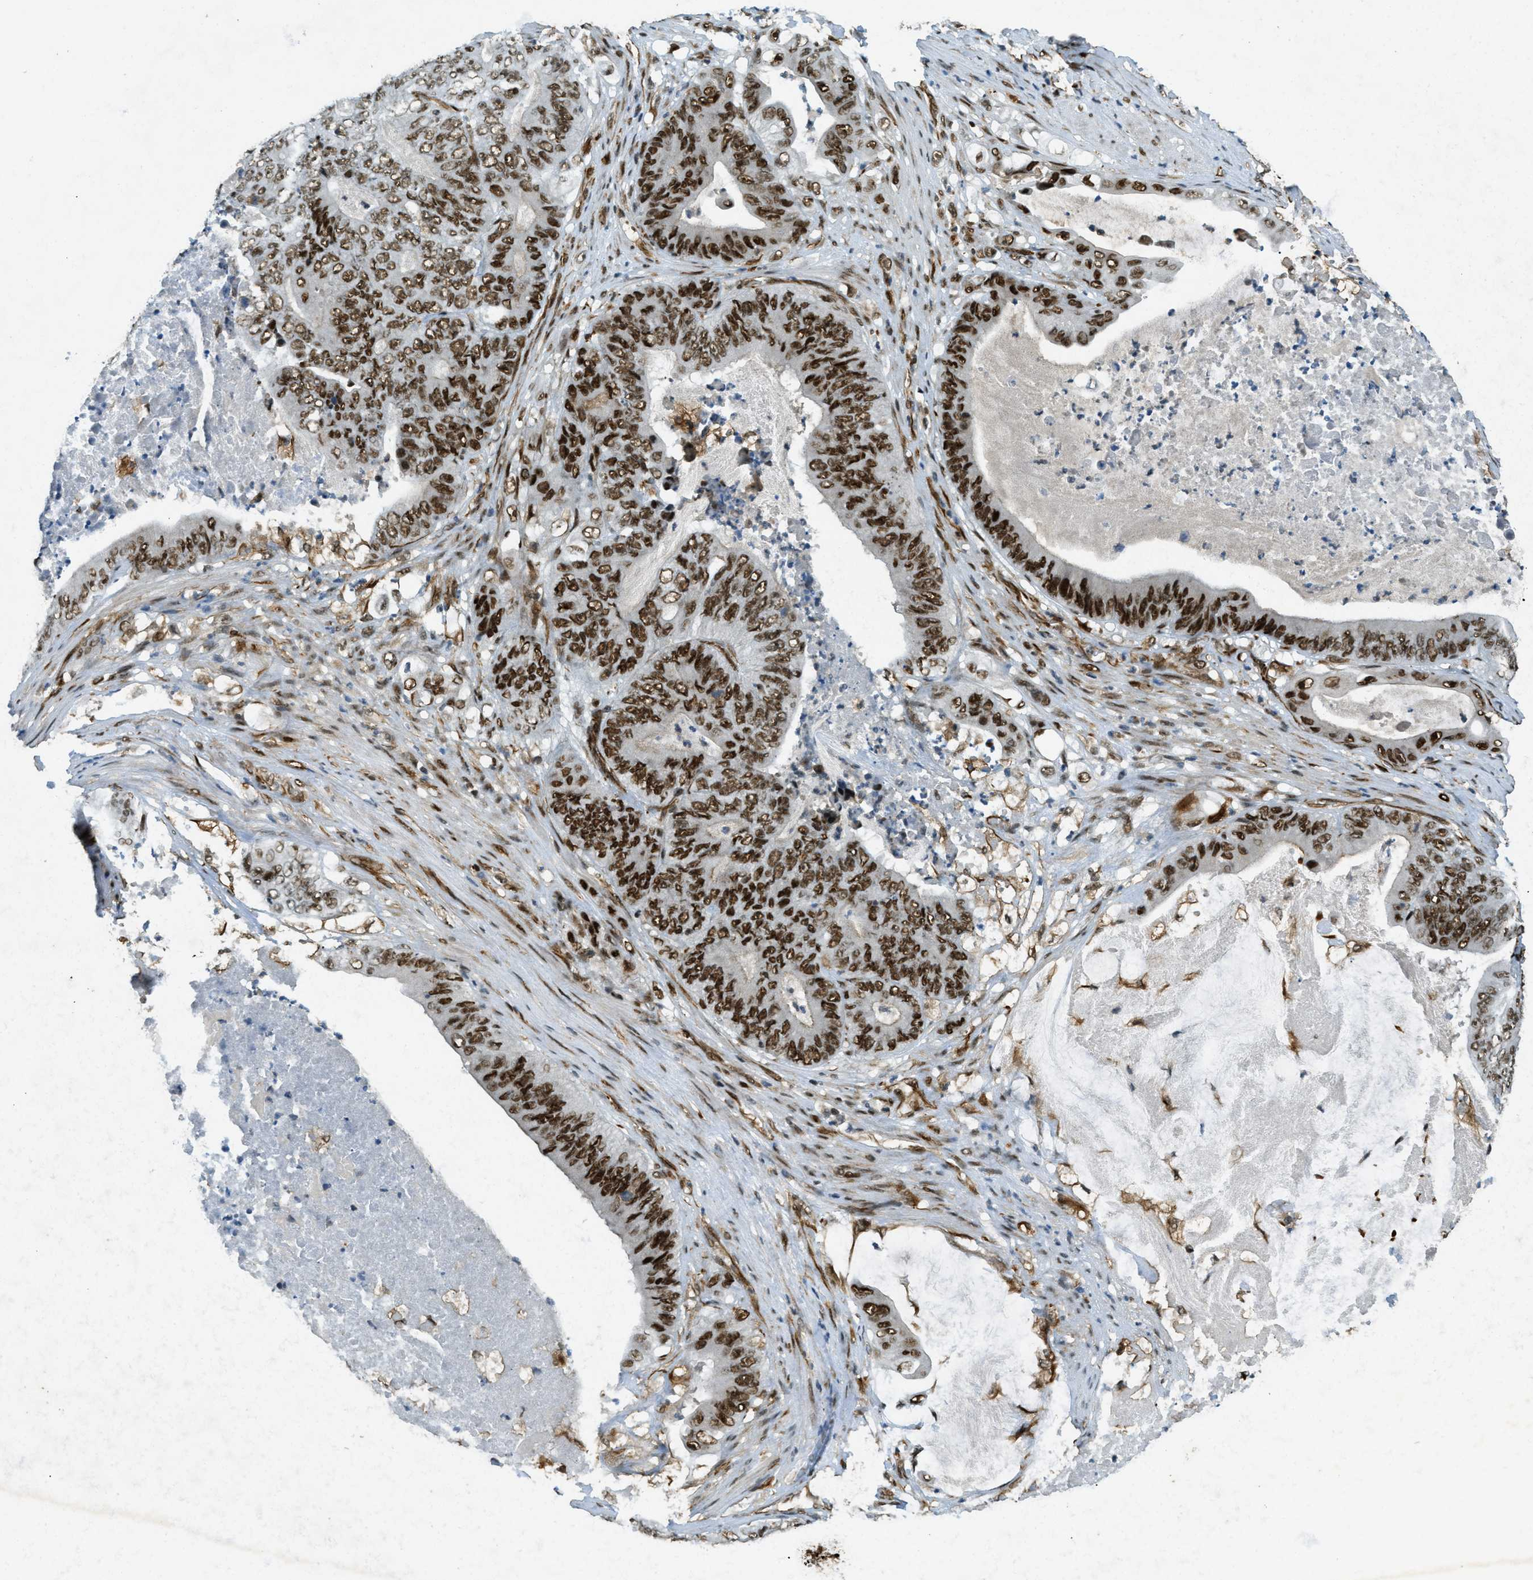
{"staining": {"intensity": "strong", "quantity": ">75%", "location": "nuclear"}, "tissue": "stomach cancer", "cell_type": "Tumor cells", "image_type": "cancer", "snomed": [{"axis": "morphology", "description": "Adenocarcinoma, NOS"}, {"axis": "topography", "description": "Stomach"}], "caption": "A high-resolution image shows immunohistochemistry staining of stomach adenocarcinoma, which demonstrates strong nuclear staining in approximately >75% of tumor cells.", "gene": "ZFR", "patient": {"sex": "female", "age": 73}}